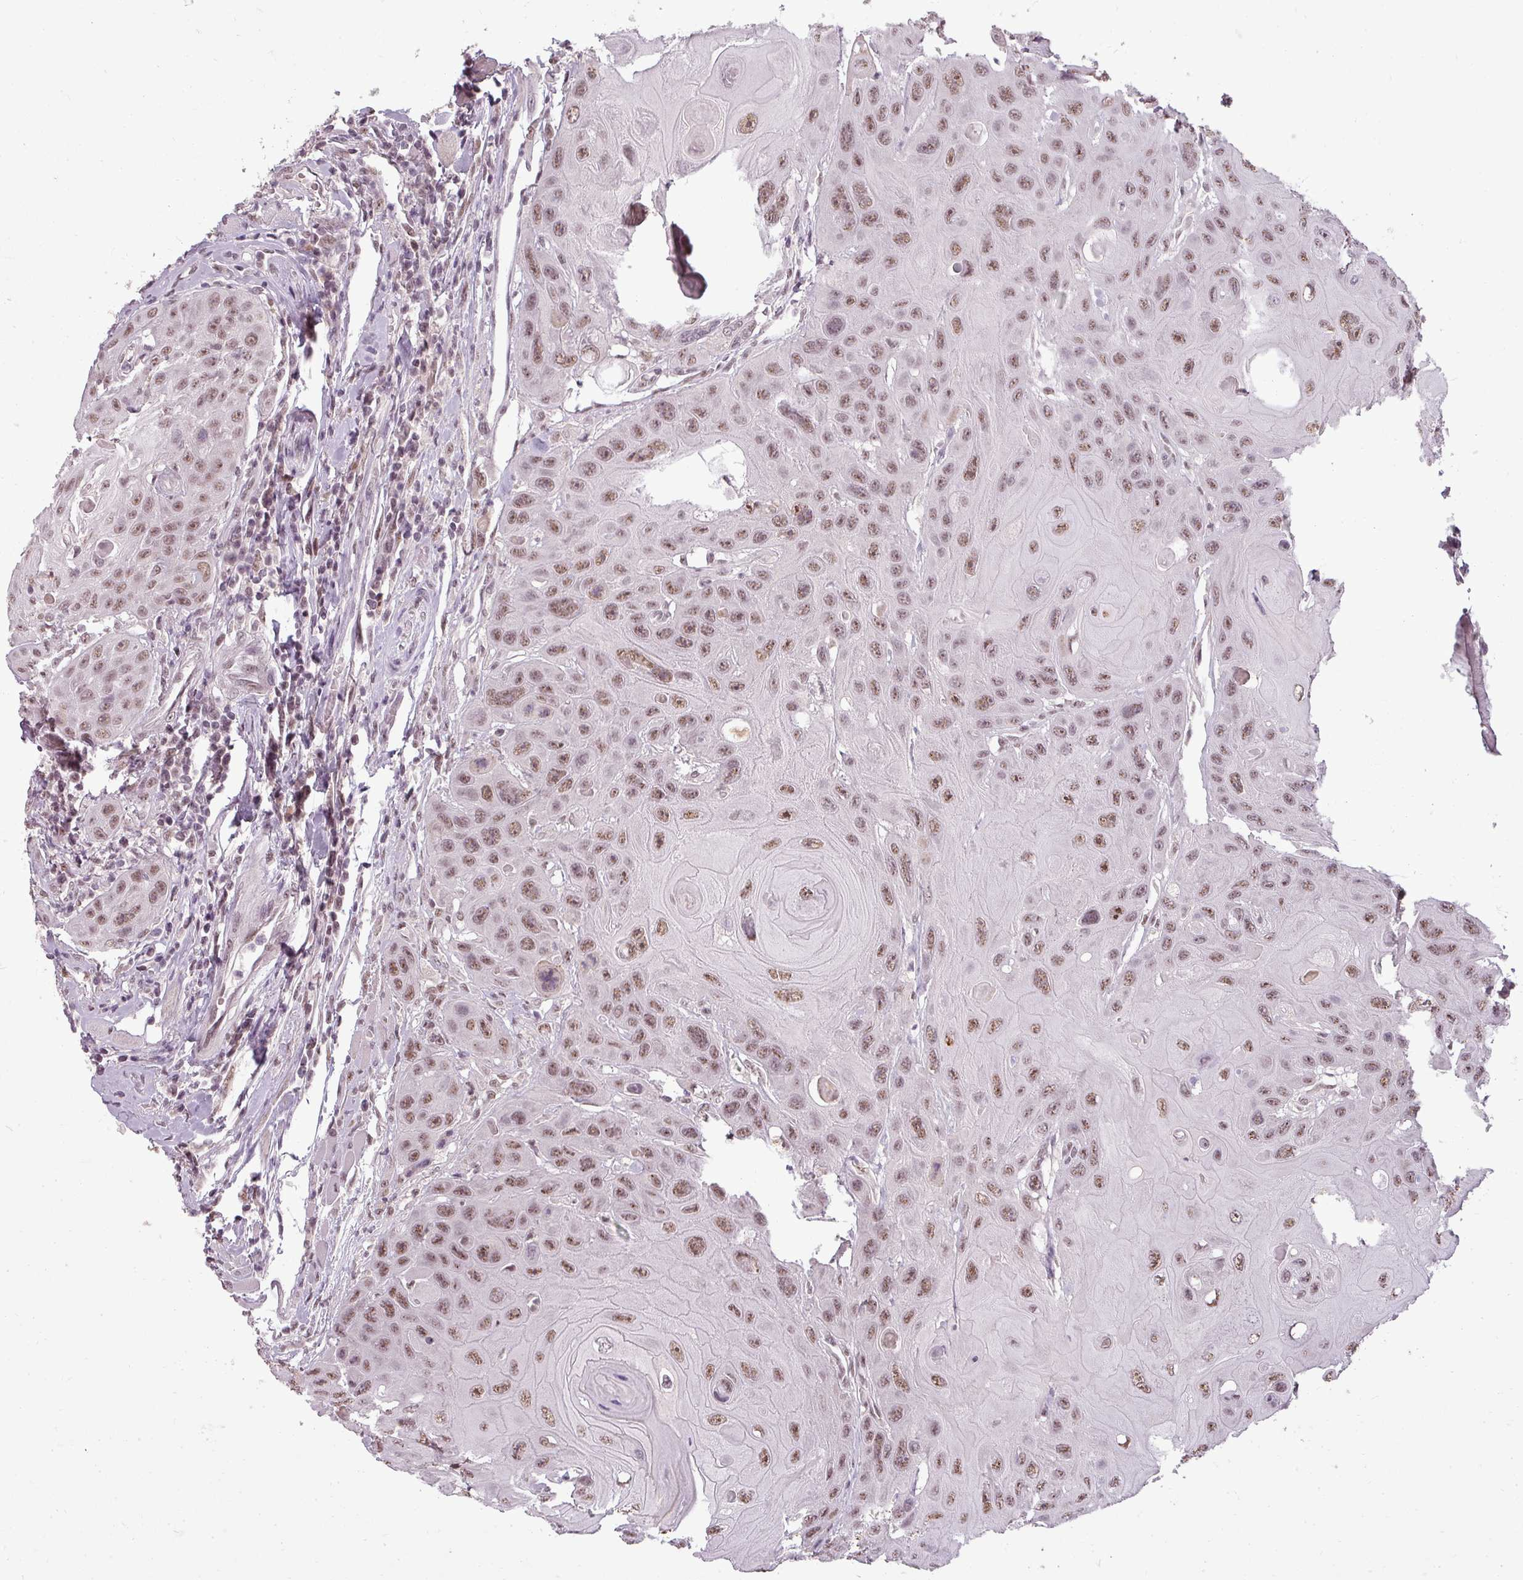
{"staining": {"intensity": "moderate", "quantity": ">75%", "location": "nuclear"}, "tissue": "head and neck cancer", "cell_type": "Tumor cells", "image_type": "cancer", "snomed": [{"axis": "morphology", "description": "Squamous cell carcinoma, NOS"}, {"axis": "topography", "description": "Head-Neck"}], "caption": "DAB (3,3'-diaminobenzidine) immunohistochemical staining of head and neck cancer displays moderate nuclear protein staining in about >75% of tumor cells. Nuclei are stained in blue.", "gene": "BCAS3", "patient": {"sex": "female", "age": 59}}